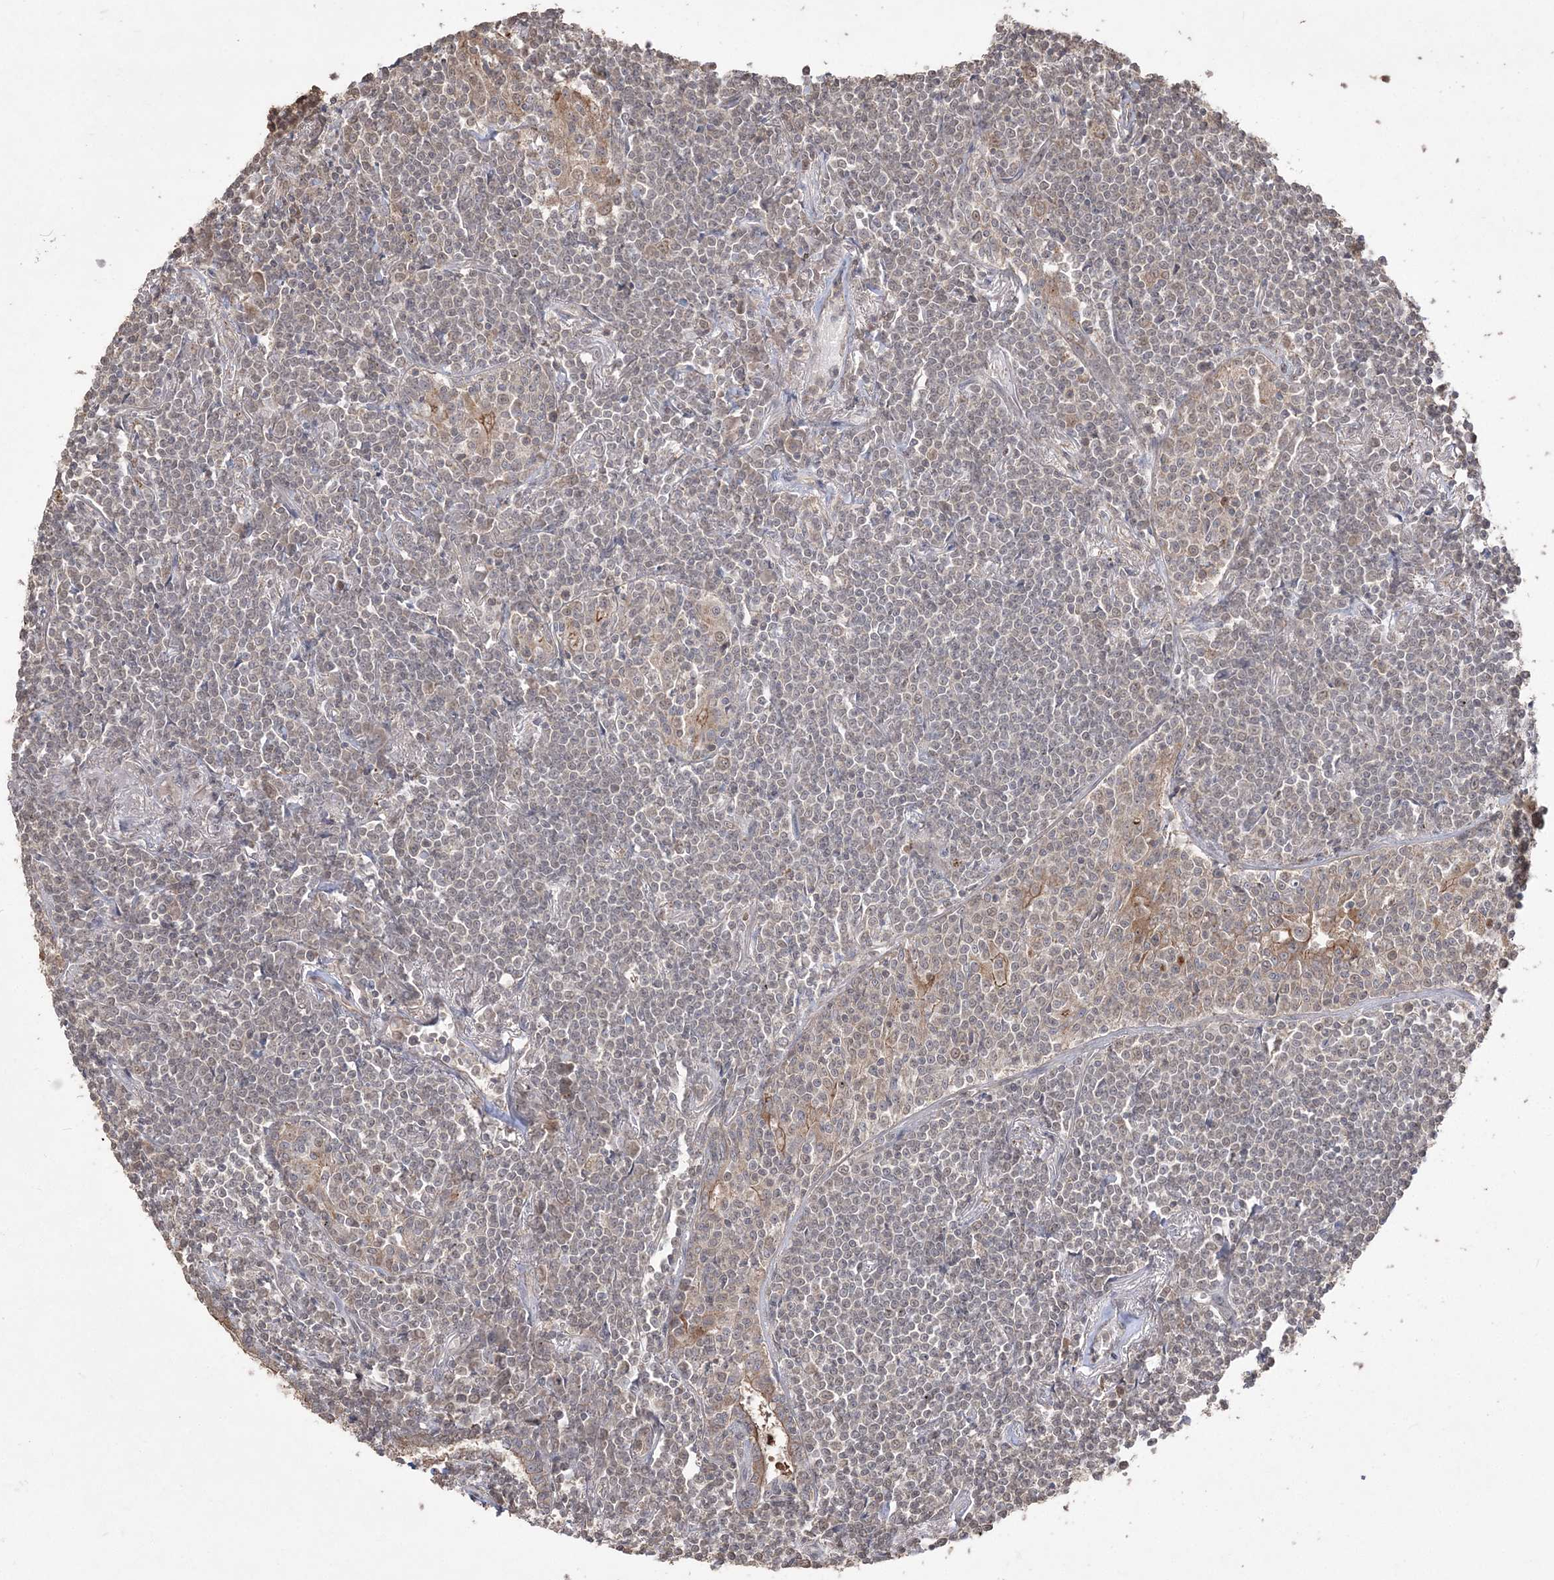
{"staining": {"intensity": "negative", "quantity": "none", "location": "none"}, "tissue": "lymphoma", "cell_type": "Tumor cells", "image_type": "cancer", "snomed": [{"axis": "morphology", "description": "Malignant lymphoma, non-Hodgkin's type, Low grade"}, {"axis": "topography", "description": "Lung"}], "caption": "A photomicrograph of human malignant lymphoma, non-Hodgkin's type (low-grade) is negative for staining in tumor cells.", "gene": "EHHADH", "patient": {"sex": "female", "age": 71}}